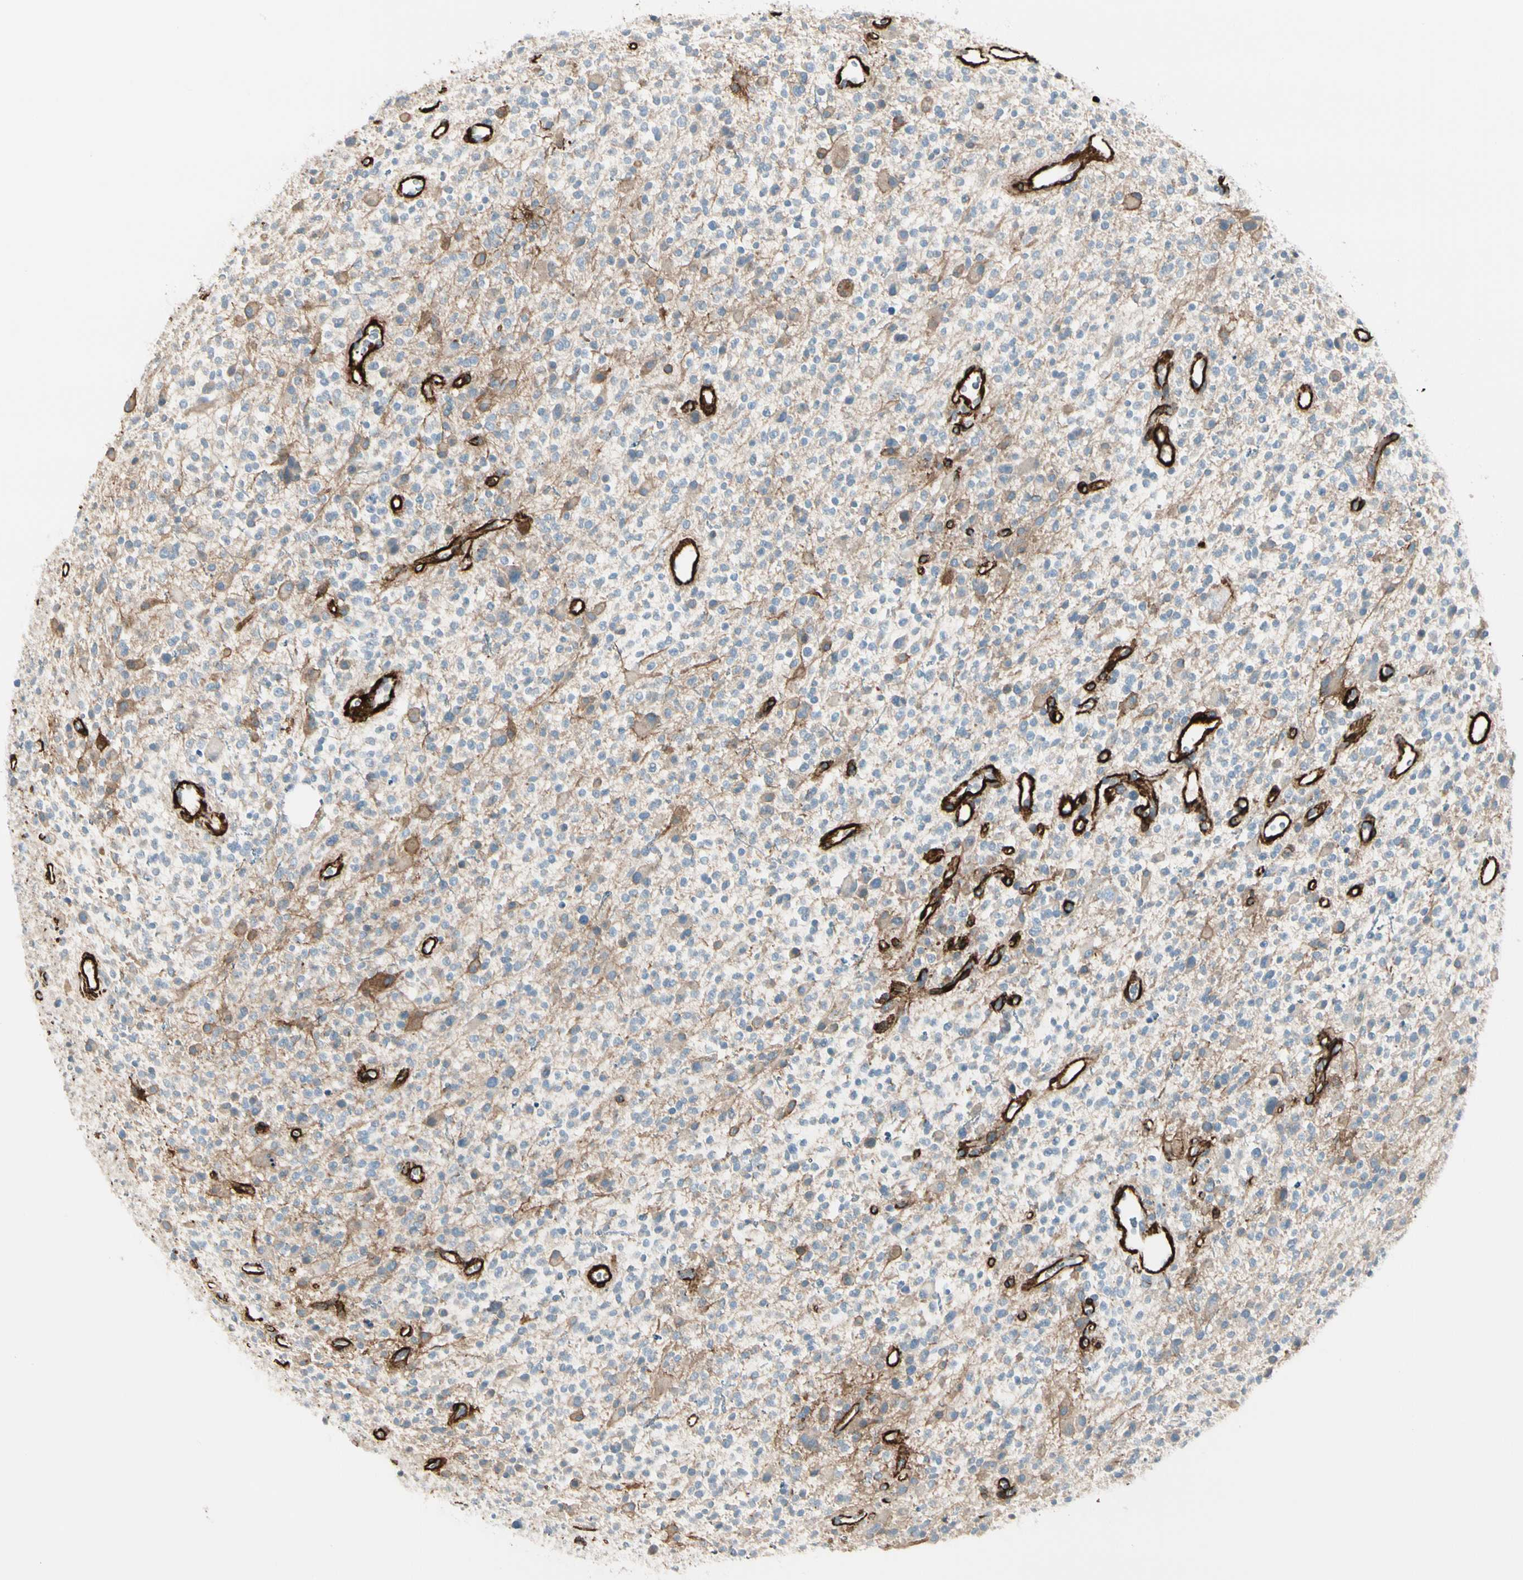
{"staining": {"intensity": "weak", "quantity": "<25%", "location": "cytoplasmic/membranous"}, "tissue": "glioma", "cell_type": "Tumor cells", "image_type": "cancer", "snomed": [{"axis": "morphology", "description": "Glioma, malignant, High grade"}, {"axis": "topography", "description": "Brain"}], "caption": "There is no significant expression in tumor cells of malignant glioma (high-grade).", "gene": "CALD1", "patient": {"sex": "male", "age": 48}}